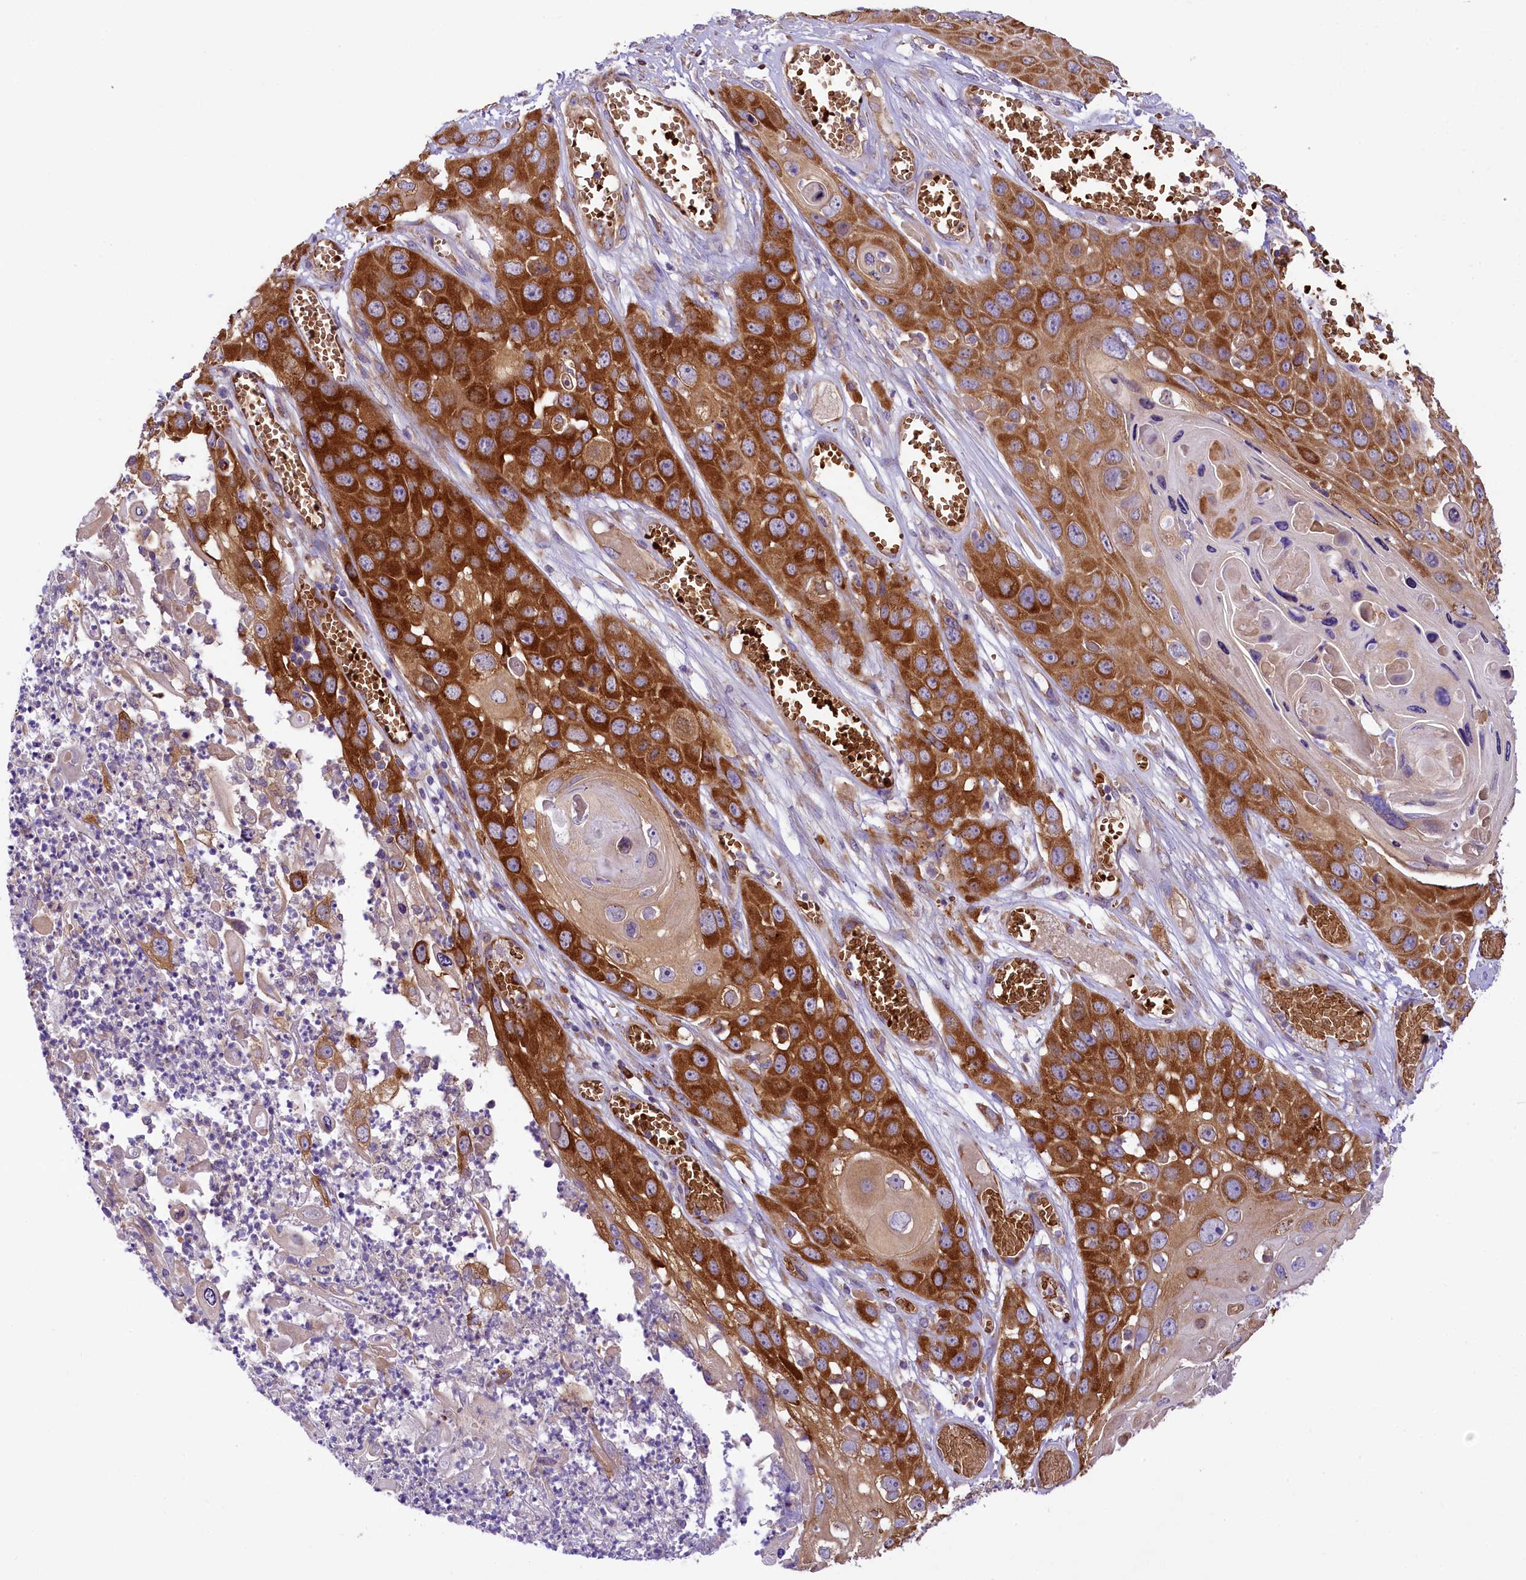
{"staining": {"intensity": "strong", "quantity": ">75%", "location": "cytoplasmic/membranous"}, "tissue": "skin cancer", "cell_type": "Tumor cells", "image_type": "cancer", "snomed": [{"axis": "morphology", "description": "Squamous cell carcinoma, NOS"}, {"axis": "topography", "description": "Skin"}], "caption": "A high-resolution micrograph shows IHC staining of skin cancer, which displays strong cytoplasmic/membranous staining in approximately >75% of tumor cells. The staining was performed using DAB, with brown indicating positive protein expression. Nuclei are stained blue with hematoxylin.", "gene": "LARP4", "patient": {"sex": "male", "age": 55}}